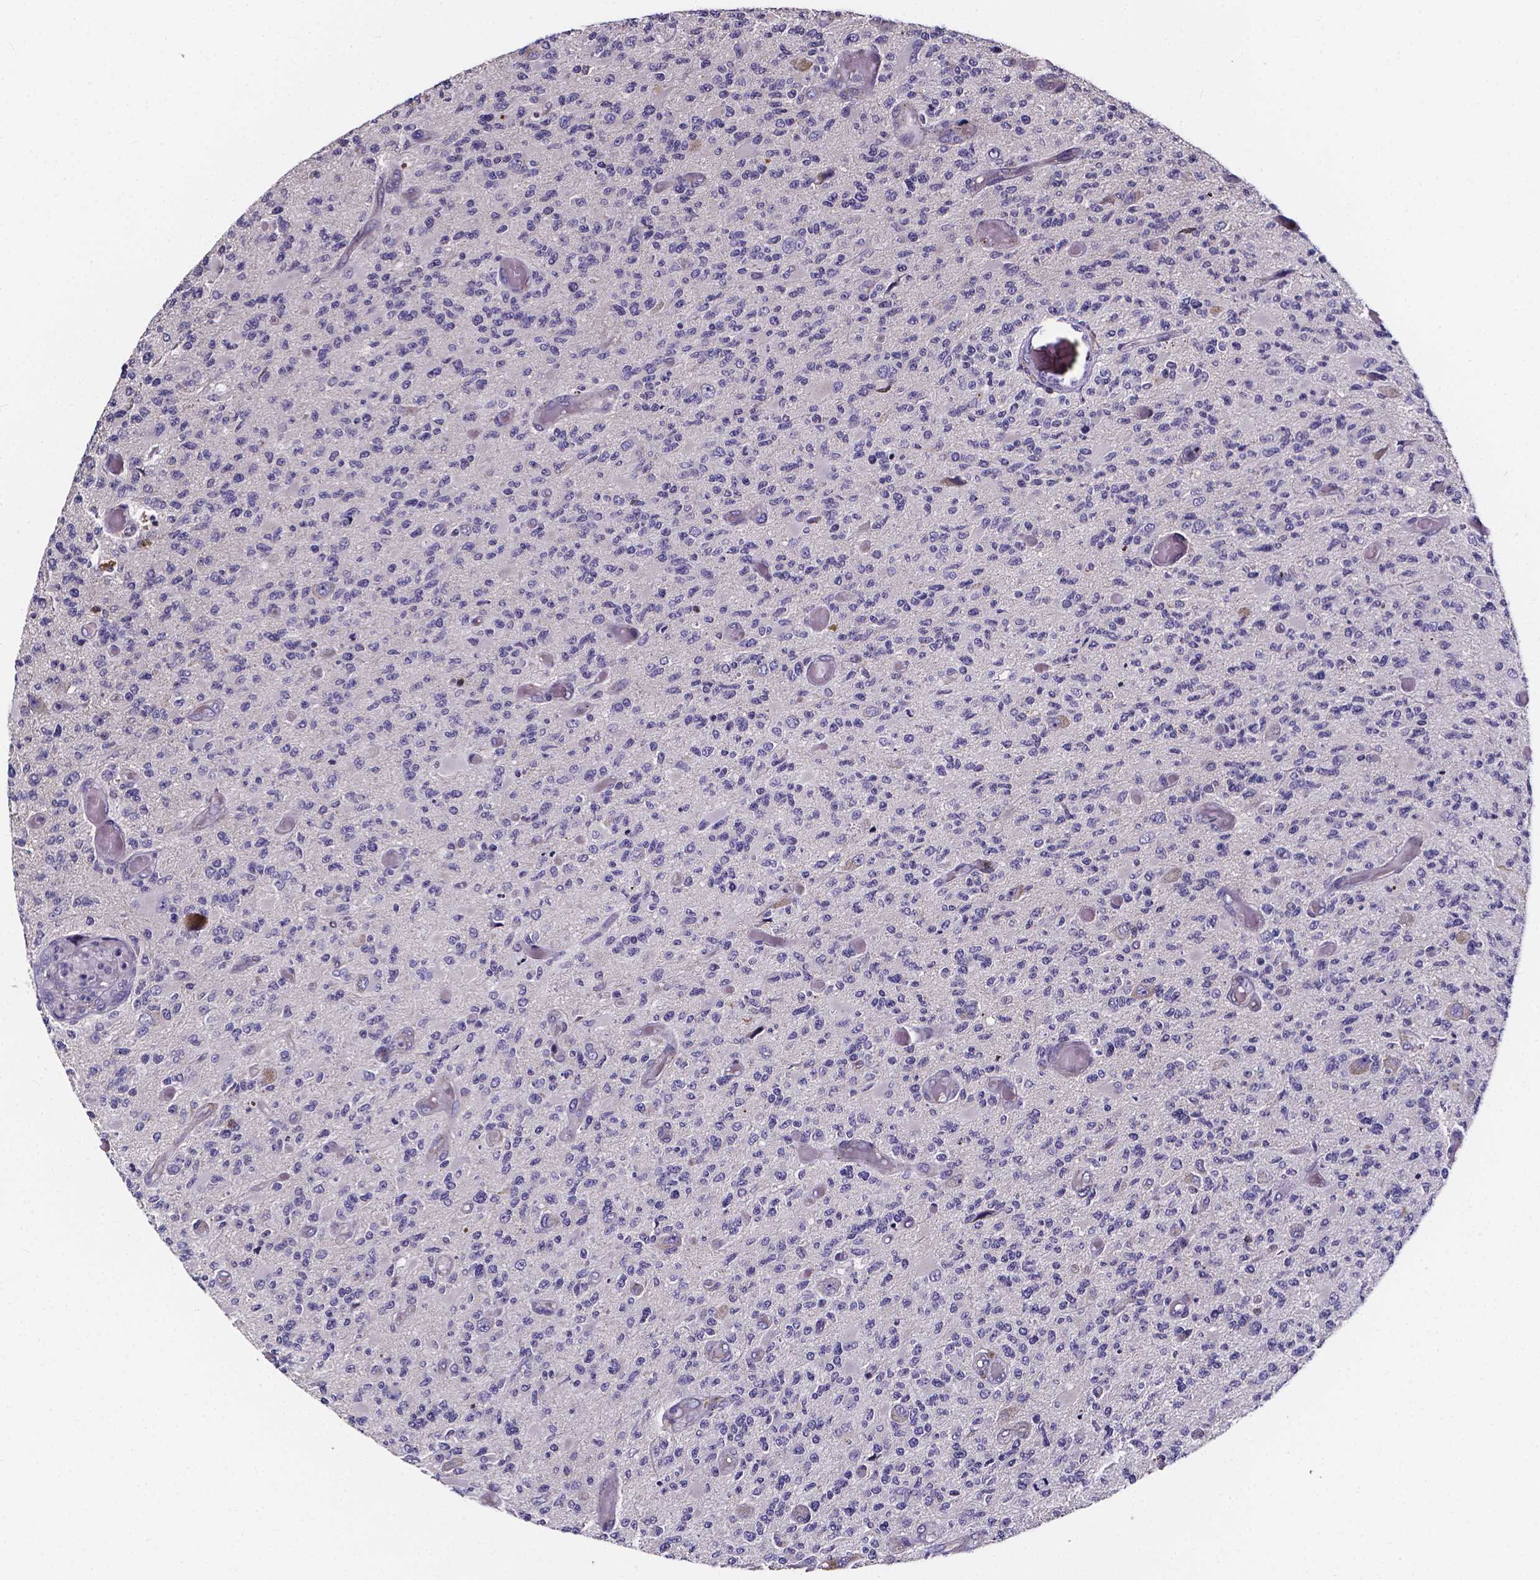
{"staining": {"intensity": "negative", "quantity": "none", "location": "none"}, "tissue": "glioma", "cell_type": "Tumor cells", "image_type": "cancer", "snomed": [{"axis": "morphology", "description": "Glioma, malignant, High grade"}, {"axis": "topography", "description": "Brain"}], "caption": "High magnification brightfield microscopy of malignant glioma (high-grade) stained with DAB (3,3'-diaminobenzidine) (brown) and counterstained with hematoxylin (blue): tumor cells show no significant staining.", "gene": "THEMIS", "patient": {"sex": "female", "age": 63}}